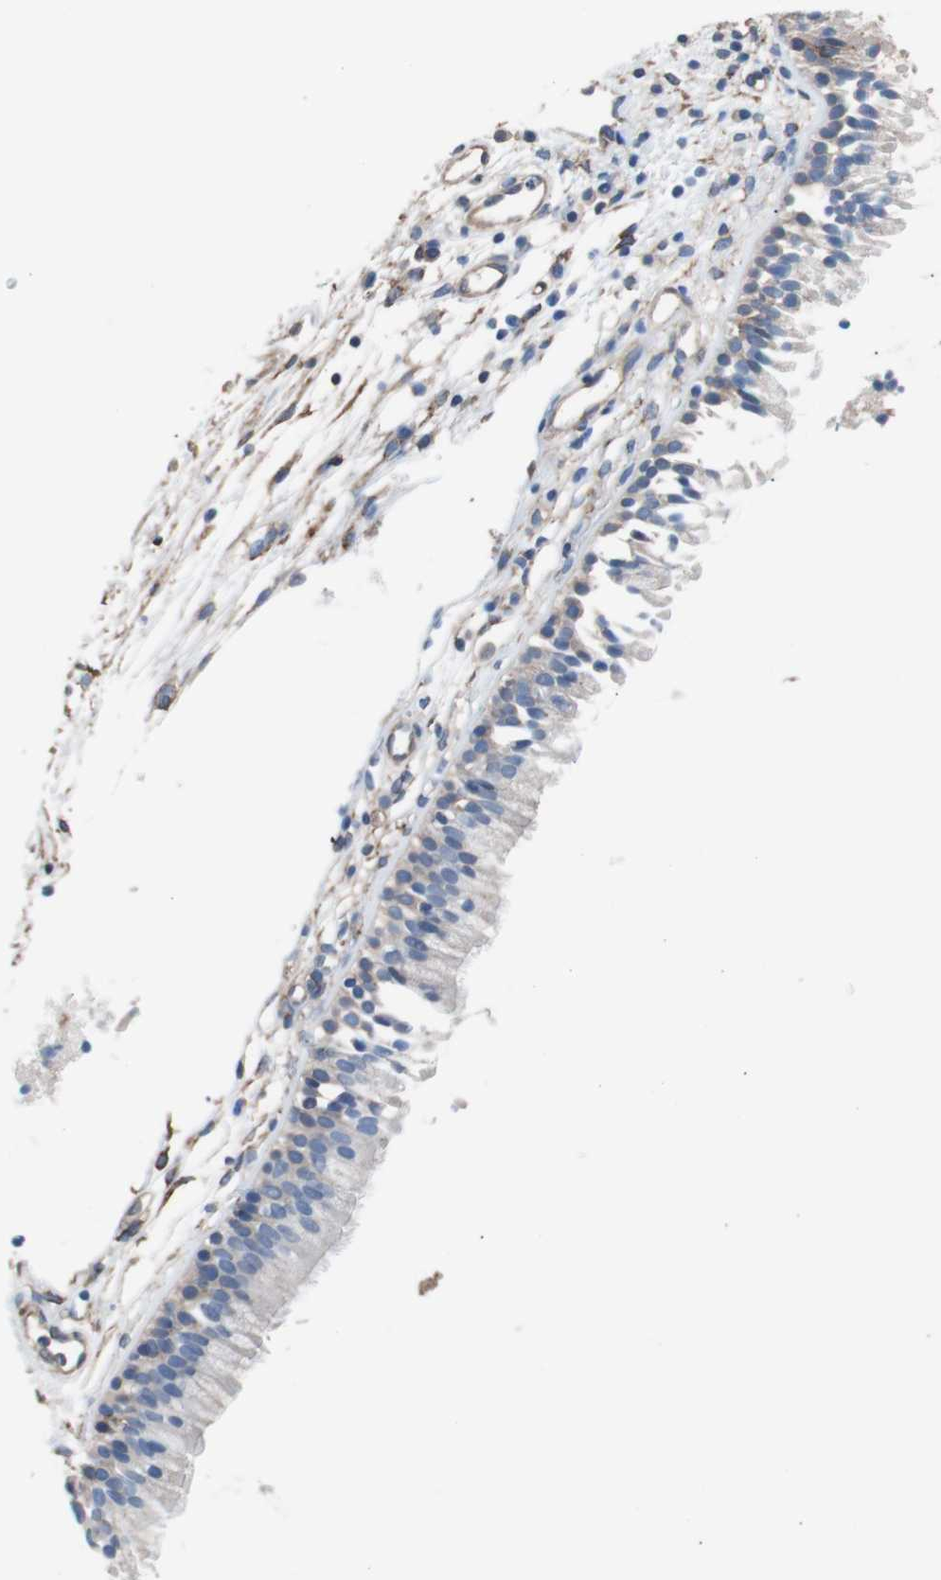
{"staining": {"intensity": "weak", "quantity": "25%-75%", "location": "cytoplasmic/membranous"}, "tissue": "nasopharynx", "cell_type": "Respiratory epithelial cells", "image_type": "normal", "snomed": [{"axis": "morphology", "description": "Normal tissue, NOS"}, {"axis": "topography", "description": "Nasopharynx"}], "caption": "Respiratory epithelial cells exhibit weak cytoplasmic/membranous expression in about 25%-75% of cells in benign nasopharynx.", "gene": "CD81", "patient": {"sex": "male", "age": 21}}